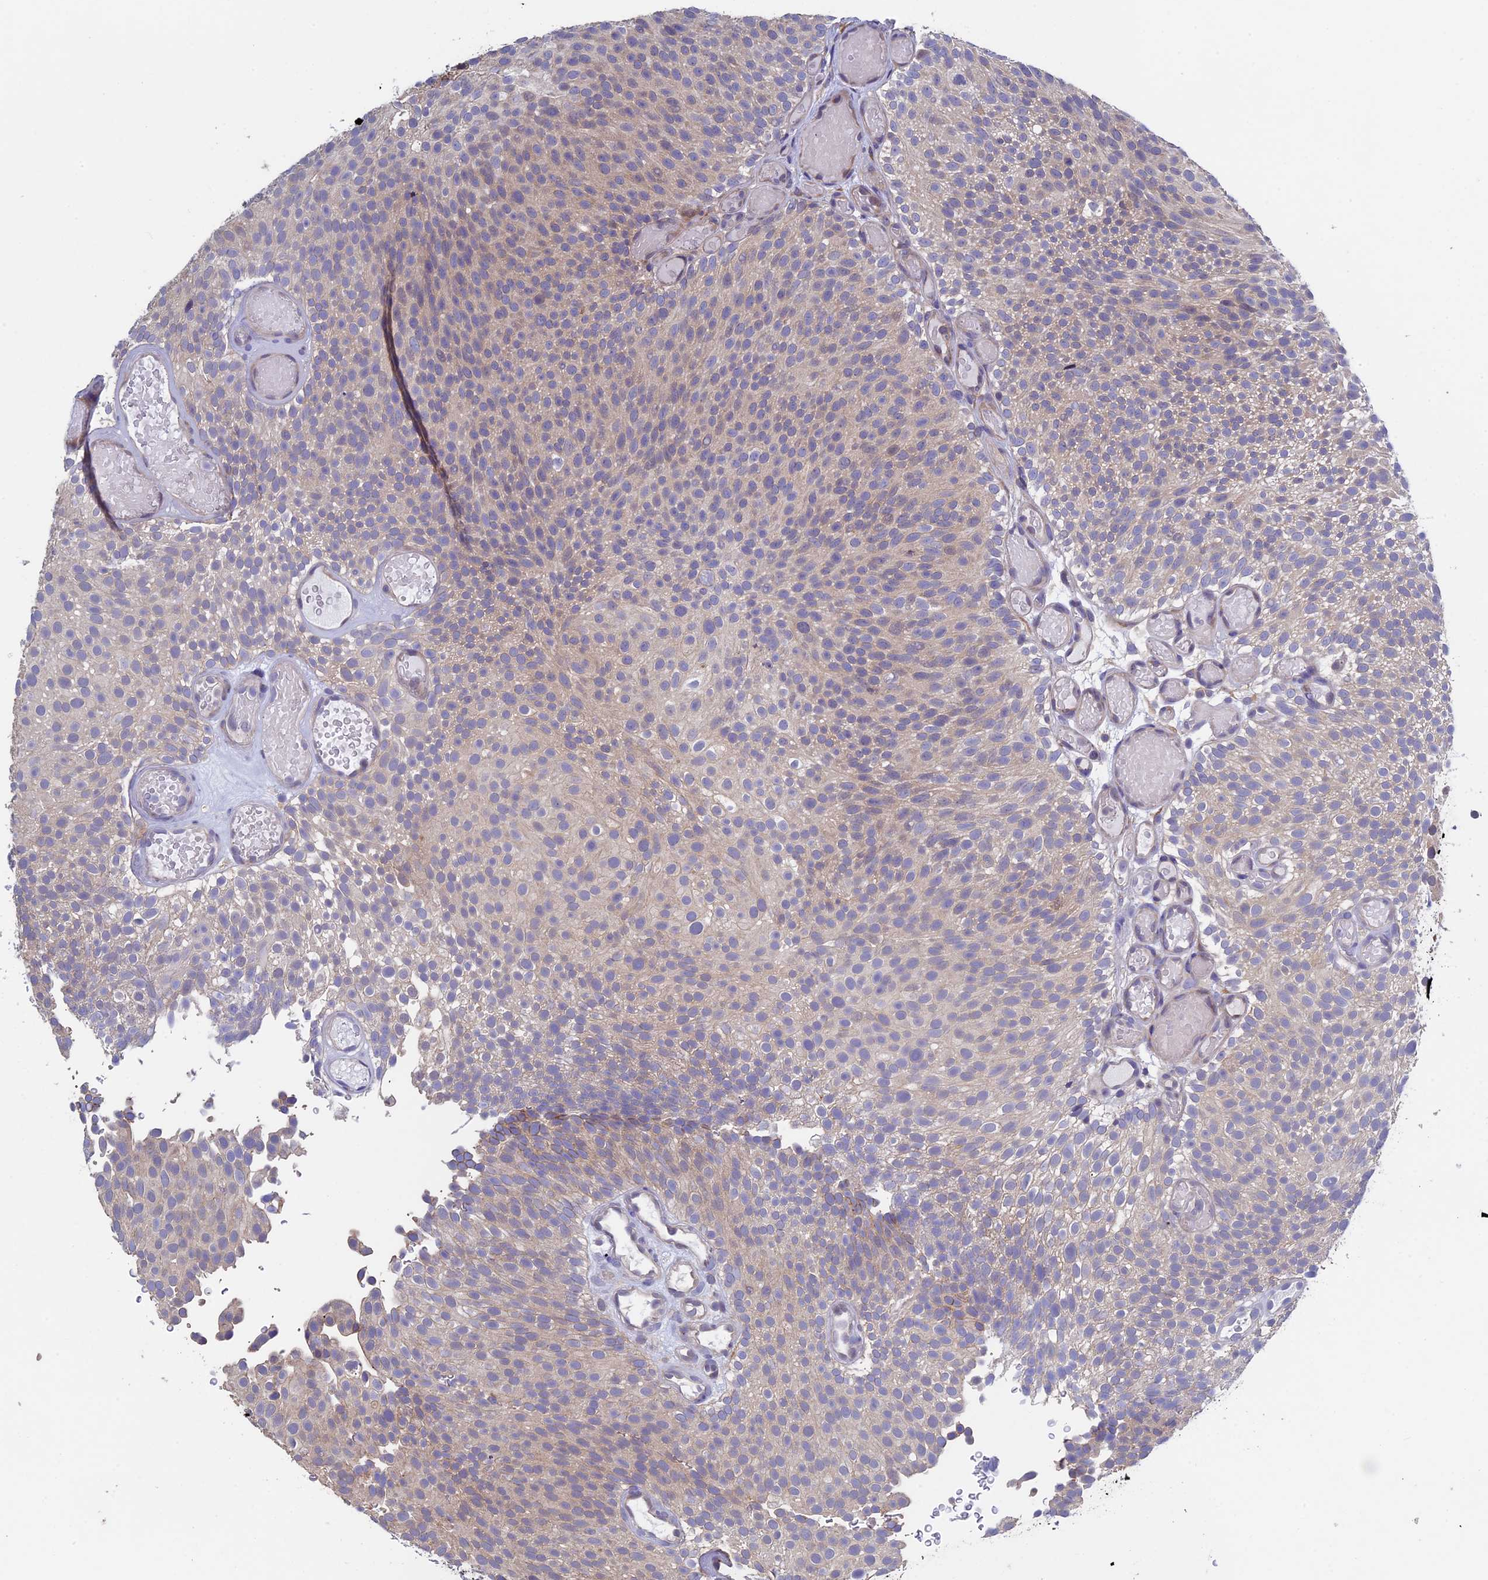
{"staining": {"intensity": "negative", "quantity": "none", "location": "none"}, "tissue": "urothelial cancer", "cell_type": "Tumor cells", "image_type": "cancer", "snomed": [{"axis": "morphology", "description": "Urothelial carcinoma, Low grade"}, {"axis": "topography", "description": "Urinary bladder"}], "caption": "IHC of human urothelial cancer shows no positivity in tumor cells. (Immunohistochemistry, brightfield microscopy, high magnification).", "gene": "LCMT1", "patient": {"sex": "male", "age": 78}}